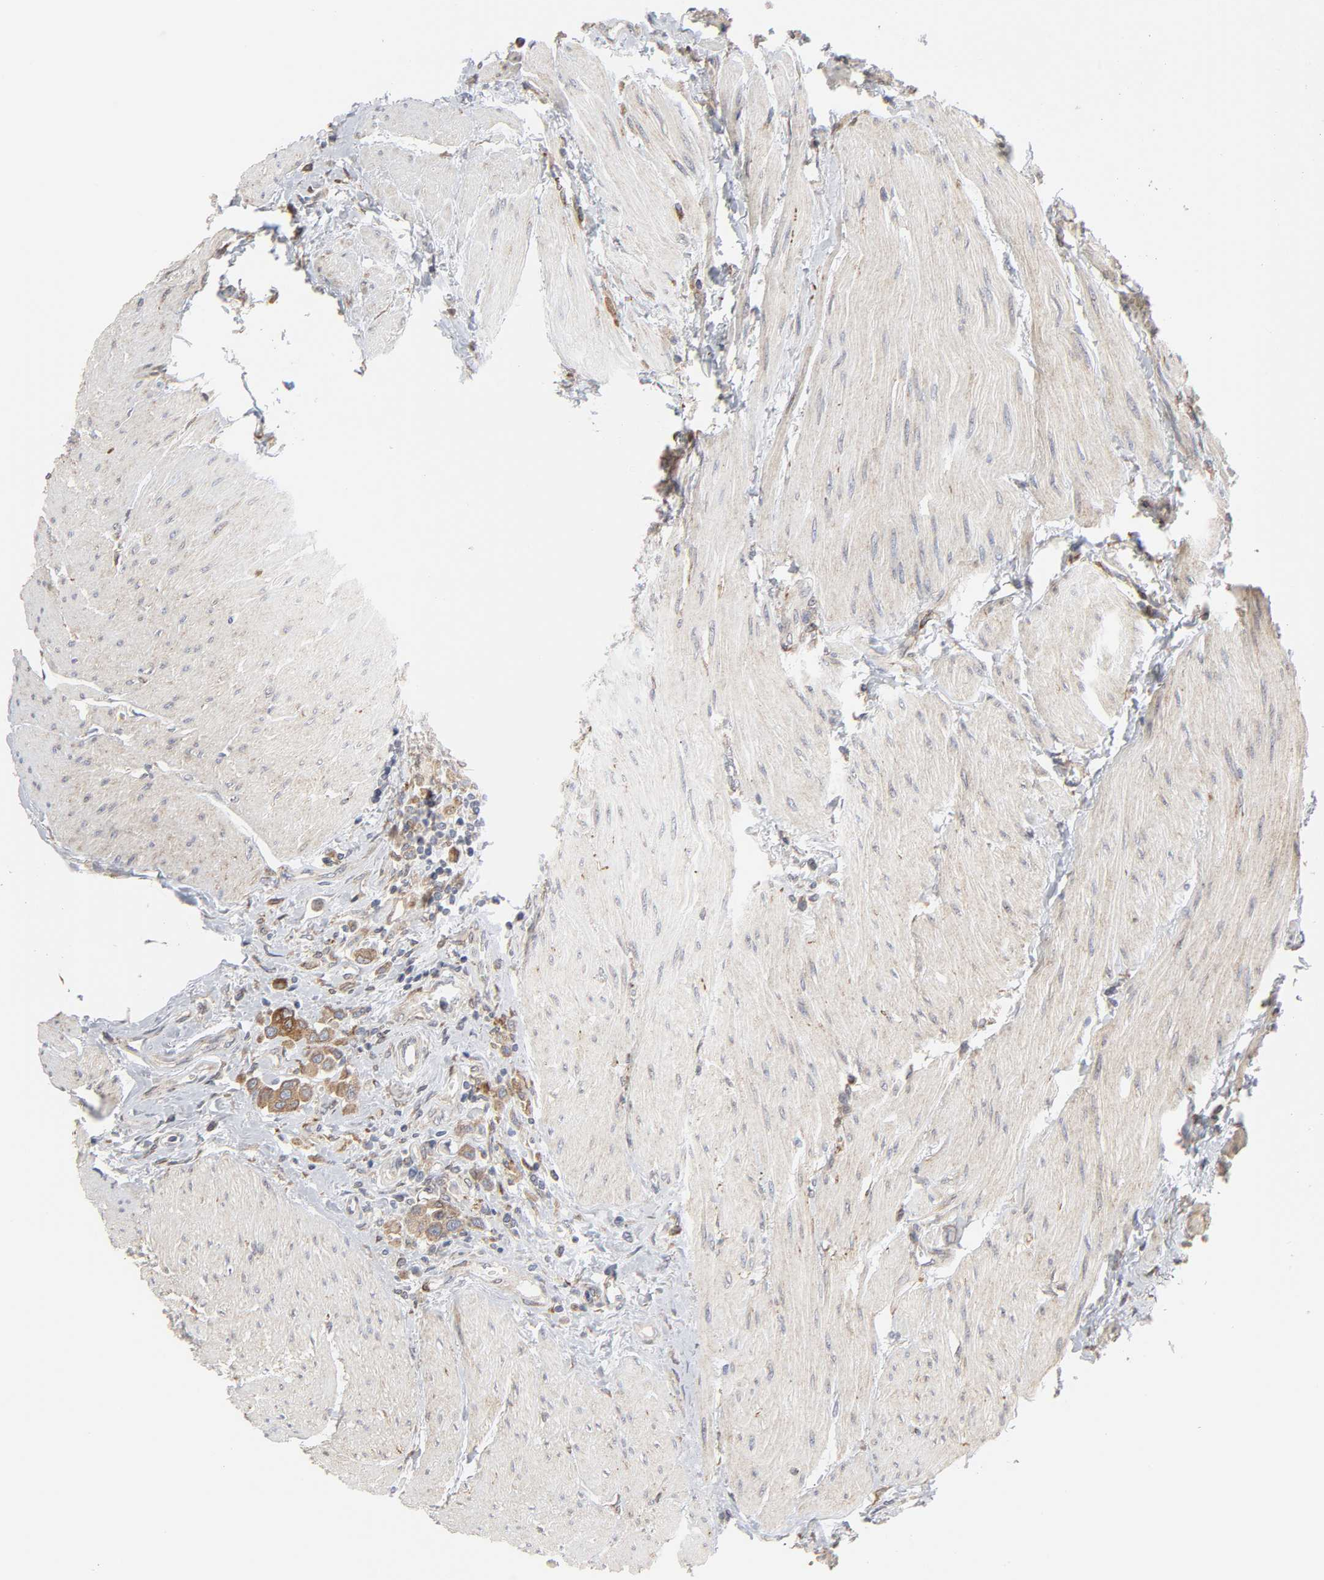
{"staining": {"intensity": "strong", "quantity": ">75%", "location": "cytoplasmic/membranous"}, "tissue": "urothelial cancer", "cell_type": "Tumor cells", "image_type": "cancer", "snomed": [{"axis": "morphology", "description": "Urothelial carcinoma, High grade"}, {"axis": "topography", "description": "Urinary bladder"}], "caption": "Immunohistochemistry staining of high-grade urothelial carcinoma, which shows high levels of strong cytoplasmic/membranous staining in about >75% of tumor cells indicating strong cytoplasmic/membranous protein positivity. The staining was performed using DAB (3,3'-diaminobenzidine) (brown) for protein detection and nuclei were counterstained in hematoxylin (blue).", "gene": "POR", "patient": {"sex": "male", "age": 50}}